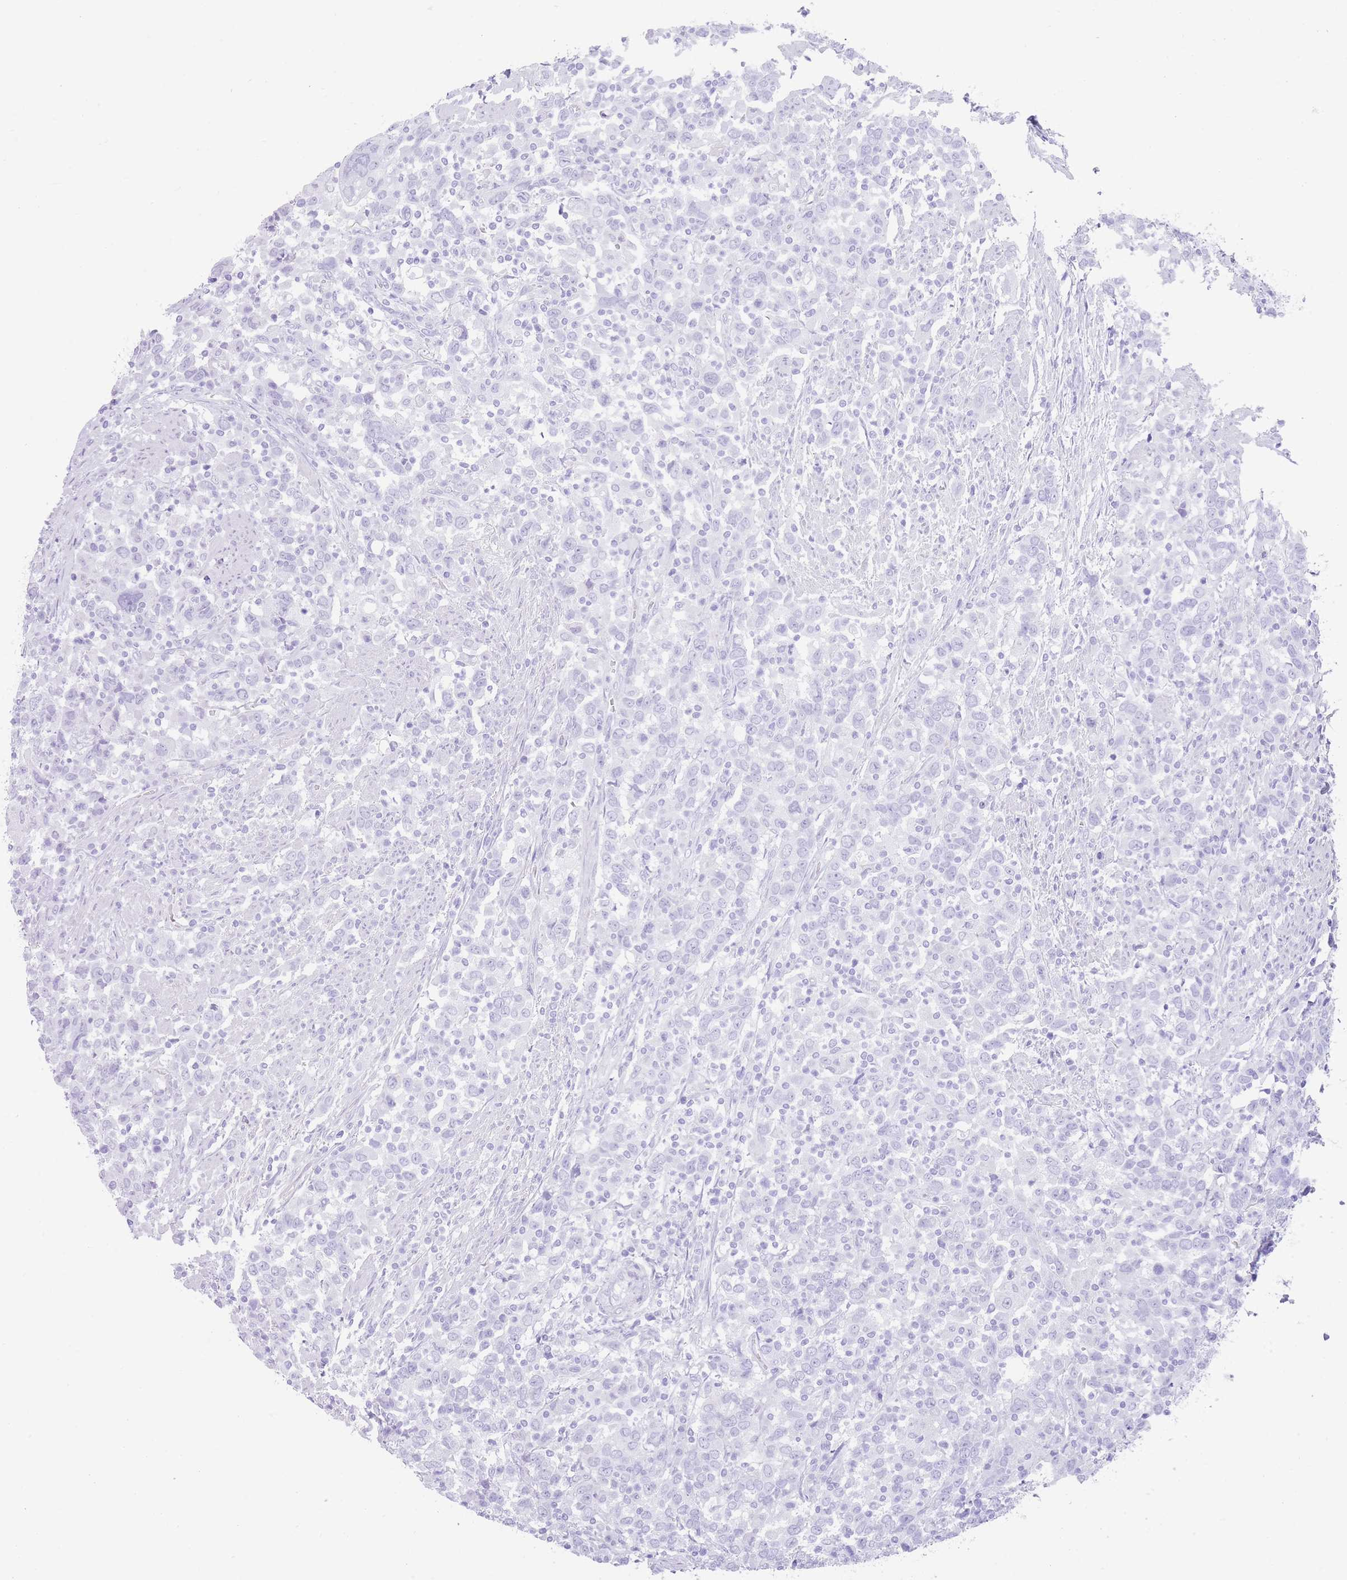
{"staining": {"intensity": "negative", "quantity": "none", "location": "none"}, "tissue": "urothelial cancer", "cell_type": "Tumor cells", "image_type": "cancer", "snomed": [{"axis": "morphology", "description": "Urothelial carcinoma, High grade"}, {"axis": "topography", "description": "Urinary bladder"}], "caption": "IHC of human urothelial carcinoma (high-grade) shows no positivity in tumor cells. Brightfield microscopy of immunohistochemistry stained with DAB (brown) and hematoxylin (blue), captured at high magnification.", "gene": "ELOA2", "patient": {"sex": "male", "age": 61}}